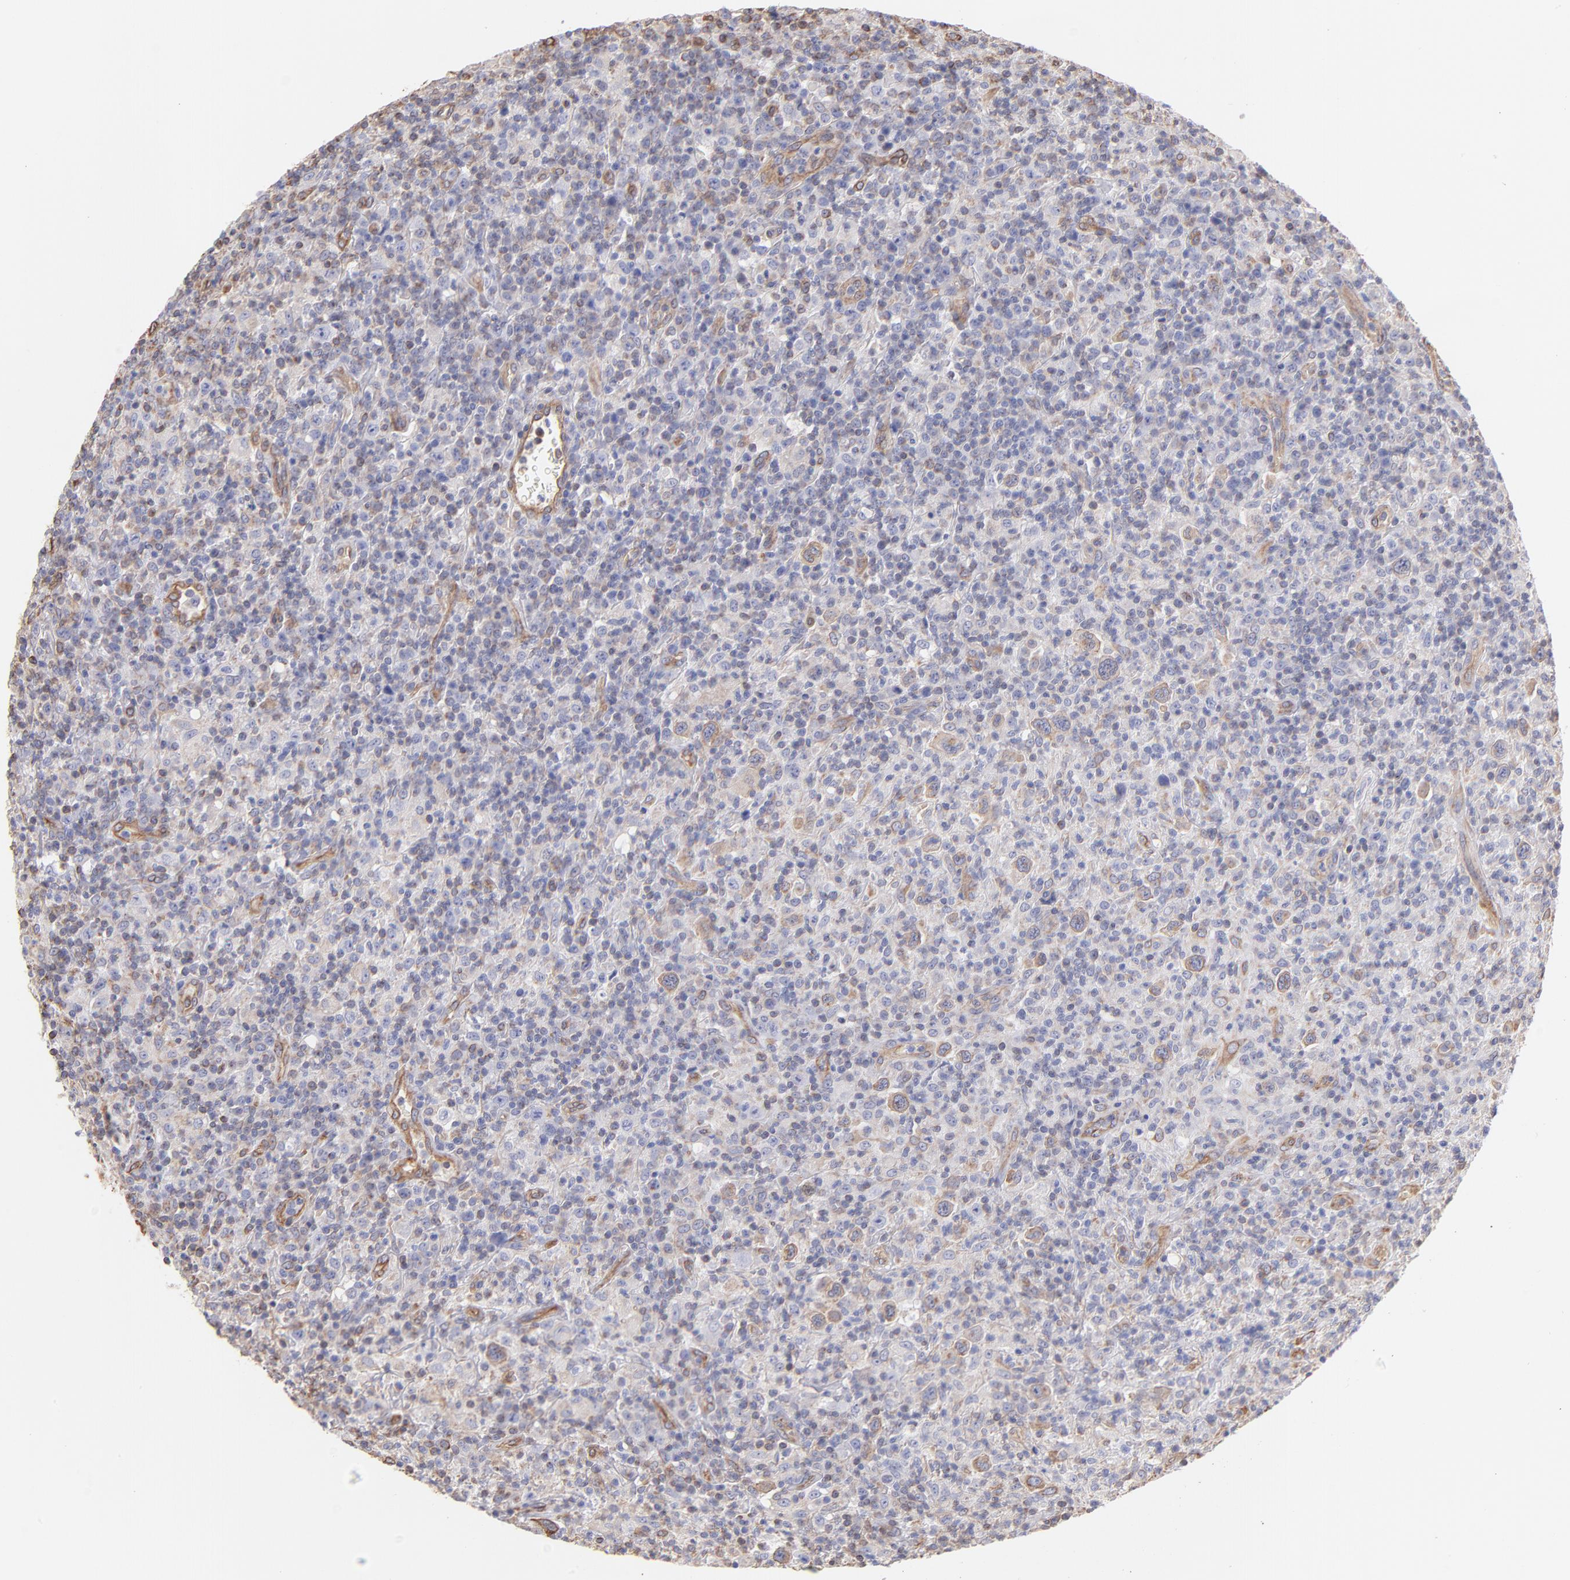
{"staining": {"intensity": "weak", "quantity": "25%-75%", "location": "cytoplasmic/membranous"}, "tissue": "lymphoma", "cell_type": "Tumor cells", "image_type": "cancer", "snomed": [{"axis": "morphology", "description": "Hodgkin's disease, NOS"}, {"axis": "topography", "description": "Lymph node"}], "caption": "IHC of Hodgkin's disease reveals low levels of weak cytoplasmic/membranous positivity in approximately 25%-75% of tumor cells.", "gene": "PLEC", "patient": {"sex": "male", "age": 65}}